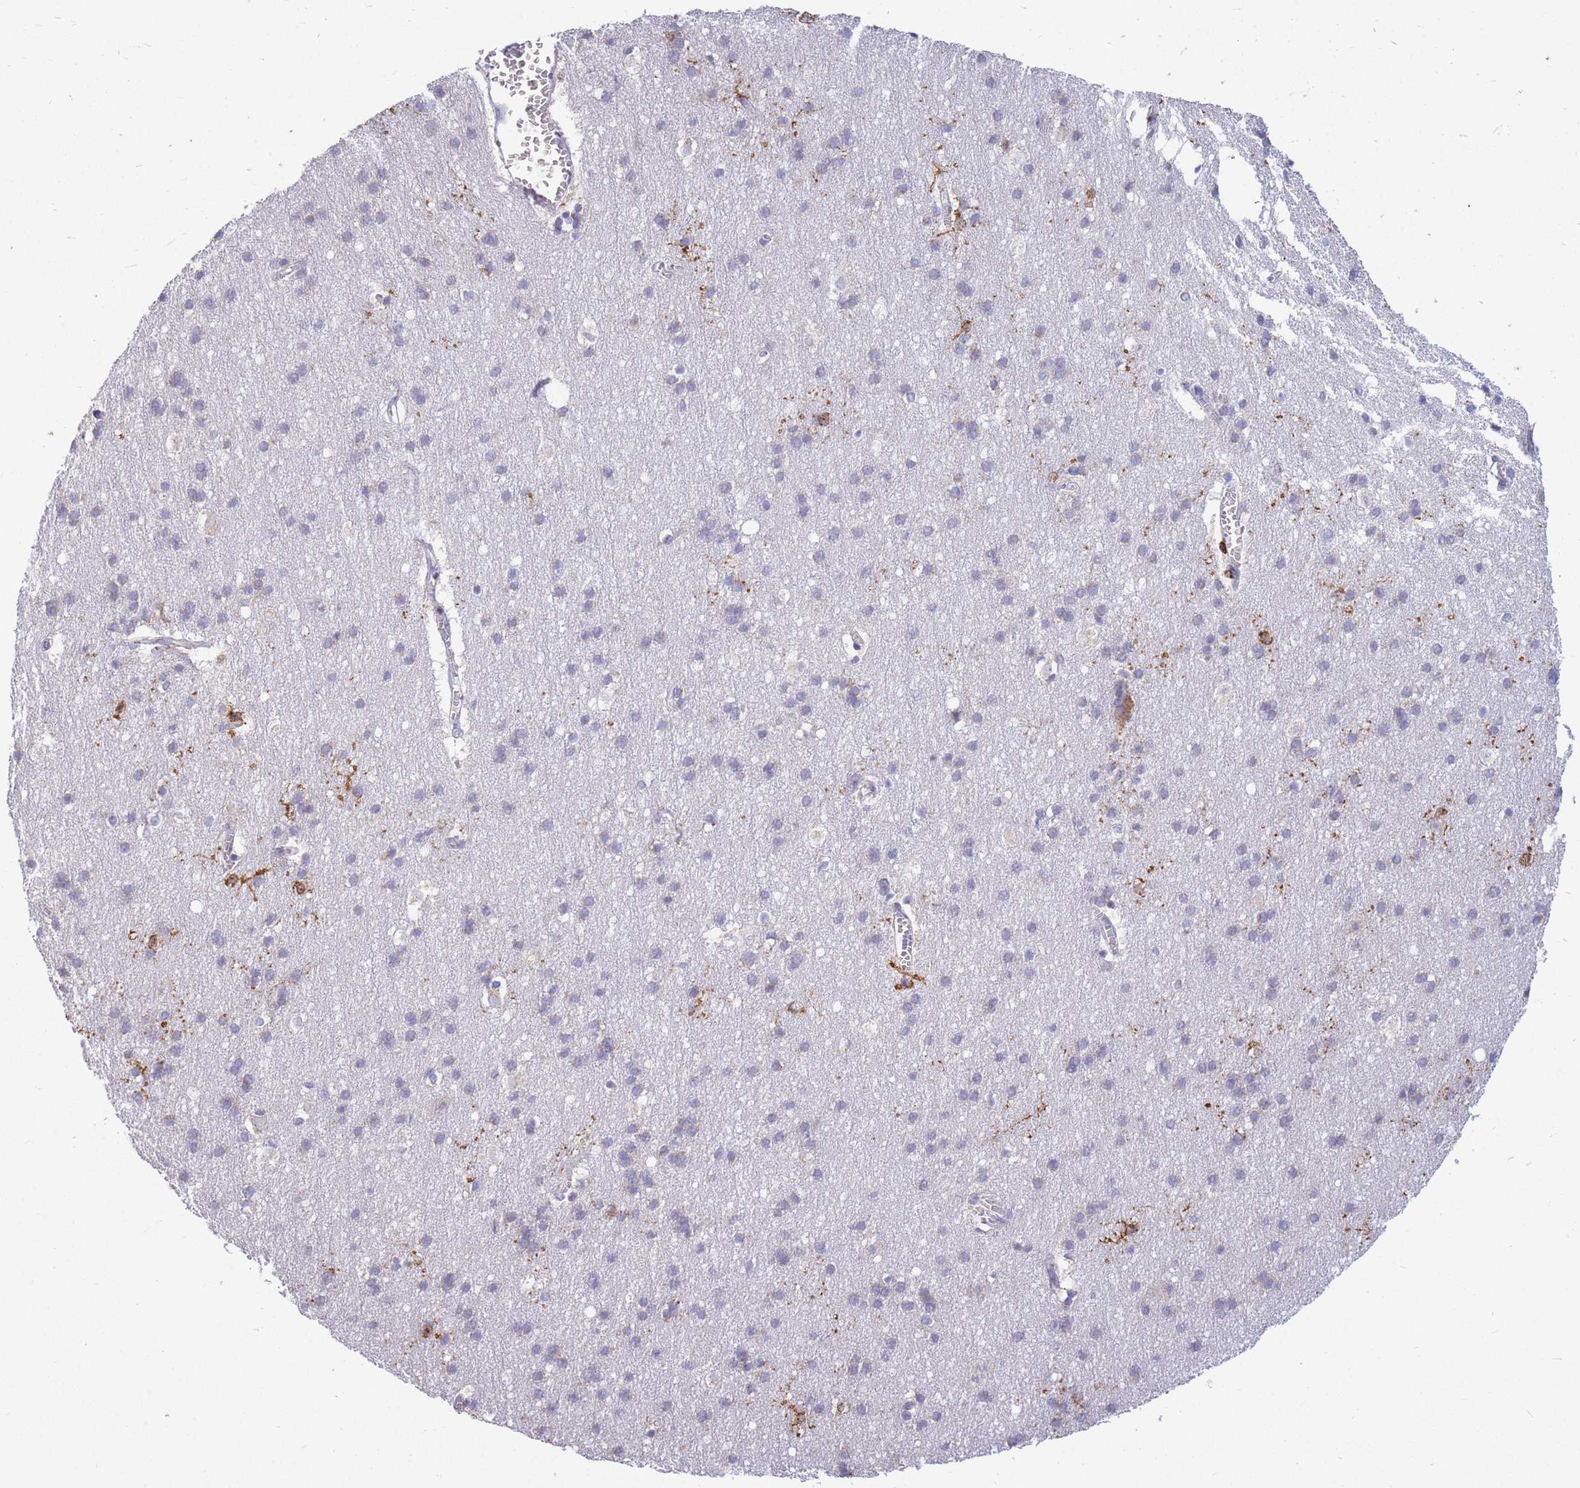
{"staining": {"intensity": "negative", "quantity": "none", "location": "none"}, "tissue": "cerebral cortex", "cell_type": "Endothelial cells", "image_type": "normal", "snomed": [{"axis": "morphology", "description": "Normal tissue, NOS"}, {"axis": "topography", "description": "Cerebral cortex"}], "caption": "Immunohistochemistry of benign human cerebral cortex shows no expression in endothelial cells.", "gene": "MRPL54", "patient": {"sex": "male", "age": 54}}